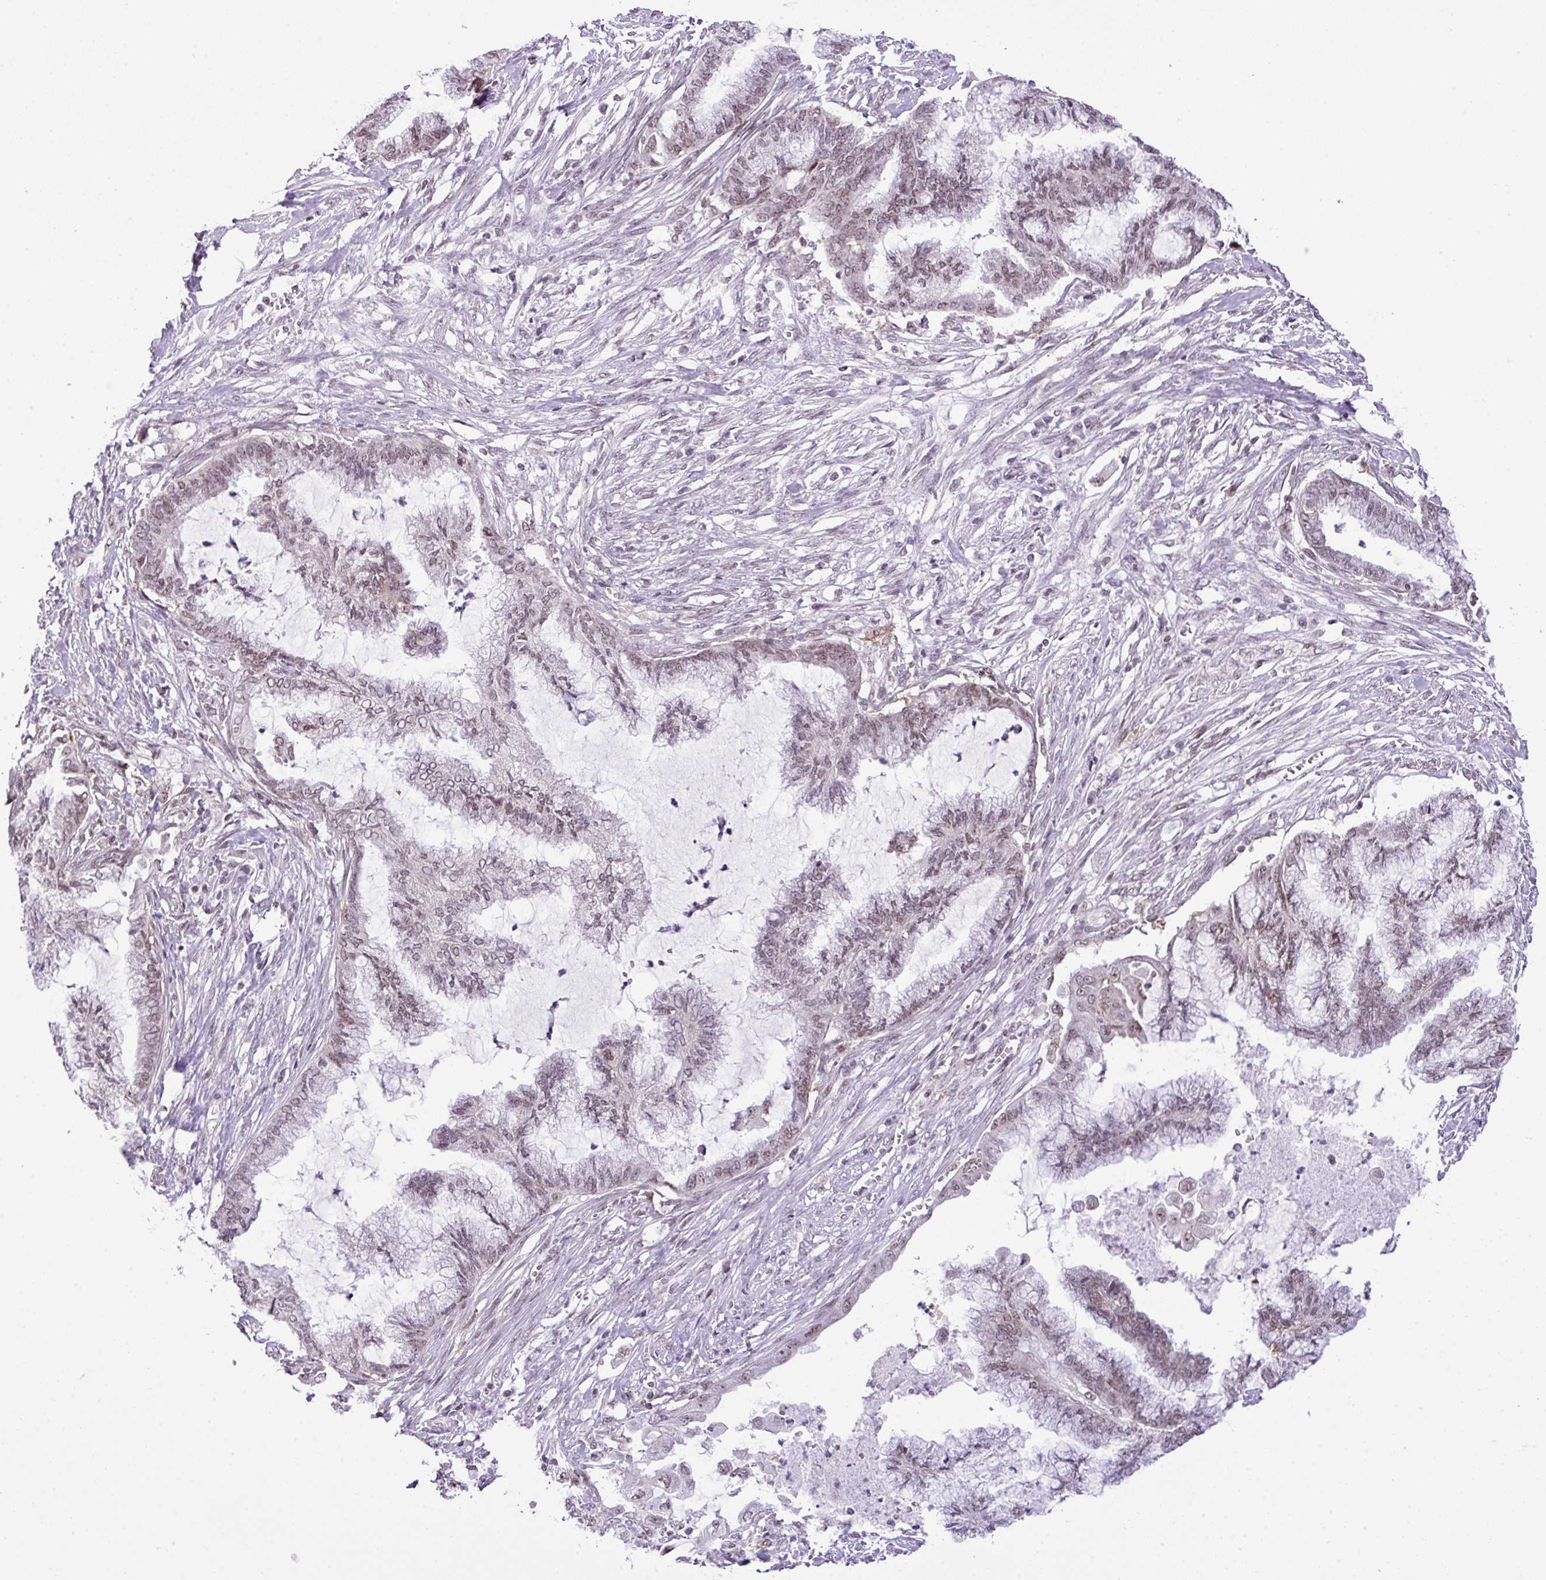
{"staining": {"intensity": "weak", "quantity": "25%-75%", "location": "nuclear"}, "tissue": "endometrial cancer", "cell_type": "Tumor cells", "image_type": "cancer", "snomed": [{"axis": "morphology", "description": "Adenocarcinoma, NOS"}, {"axis": "topography", "description": "Endometrium"}], "caption": "A brown stain labels weak nuclear positivity of a protein in endometrial adenocarcinoma tumor cells.", "gene": "CCDC137", "patient": {"sex": "female", "age": 86}}